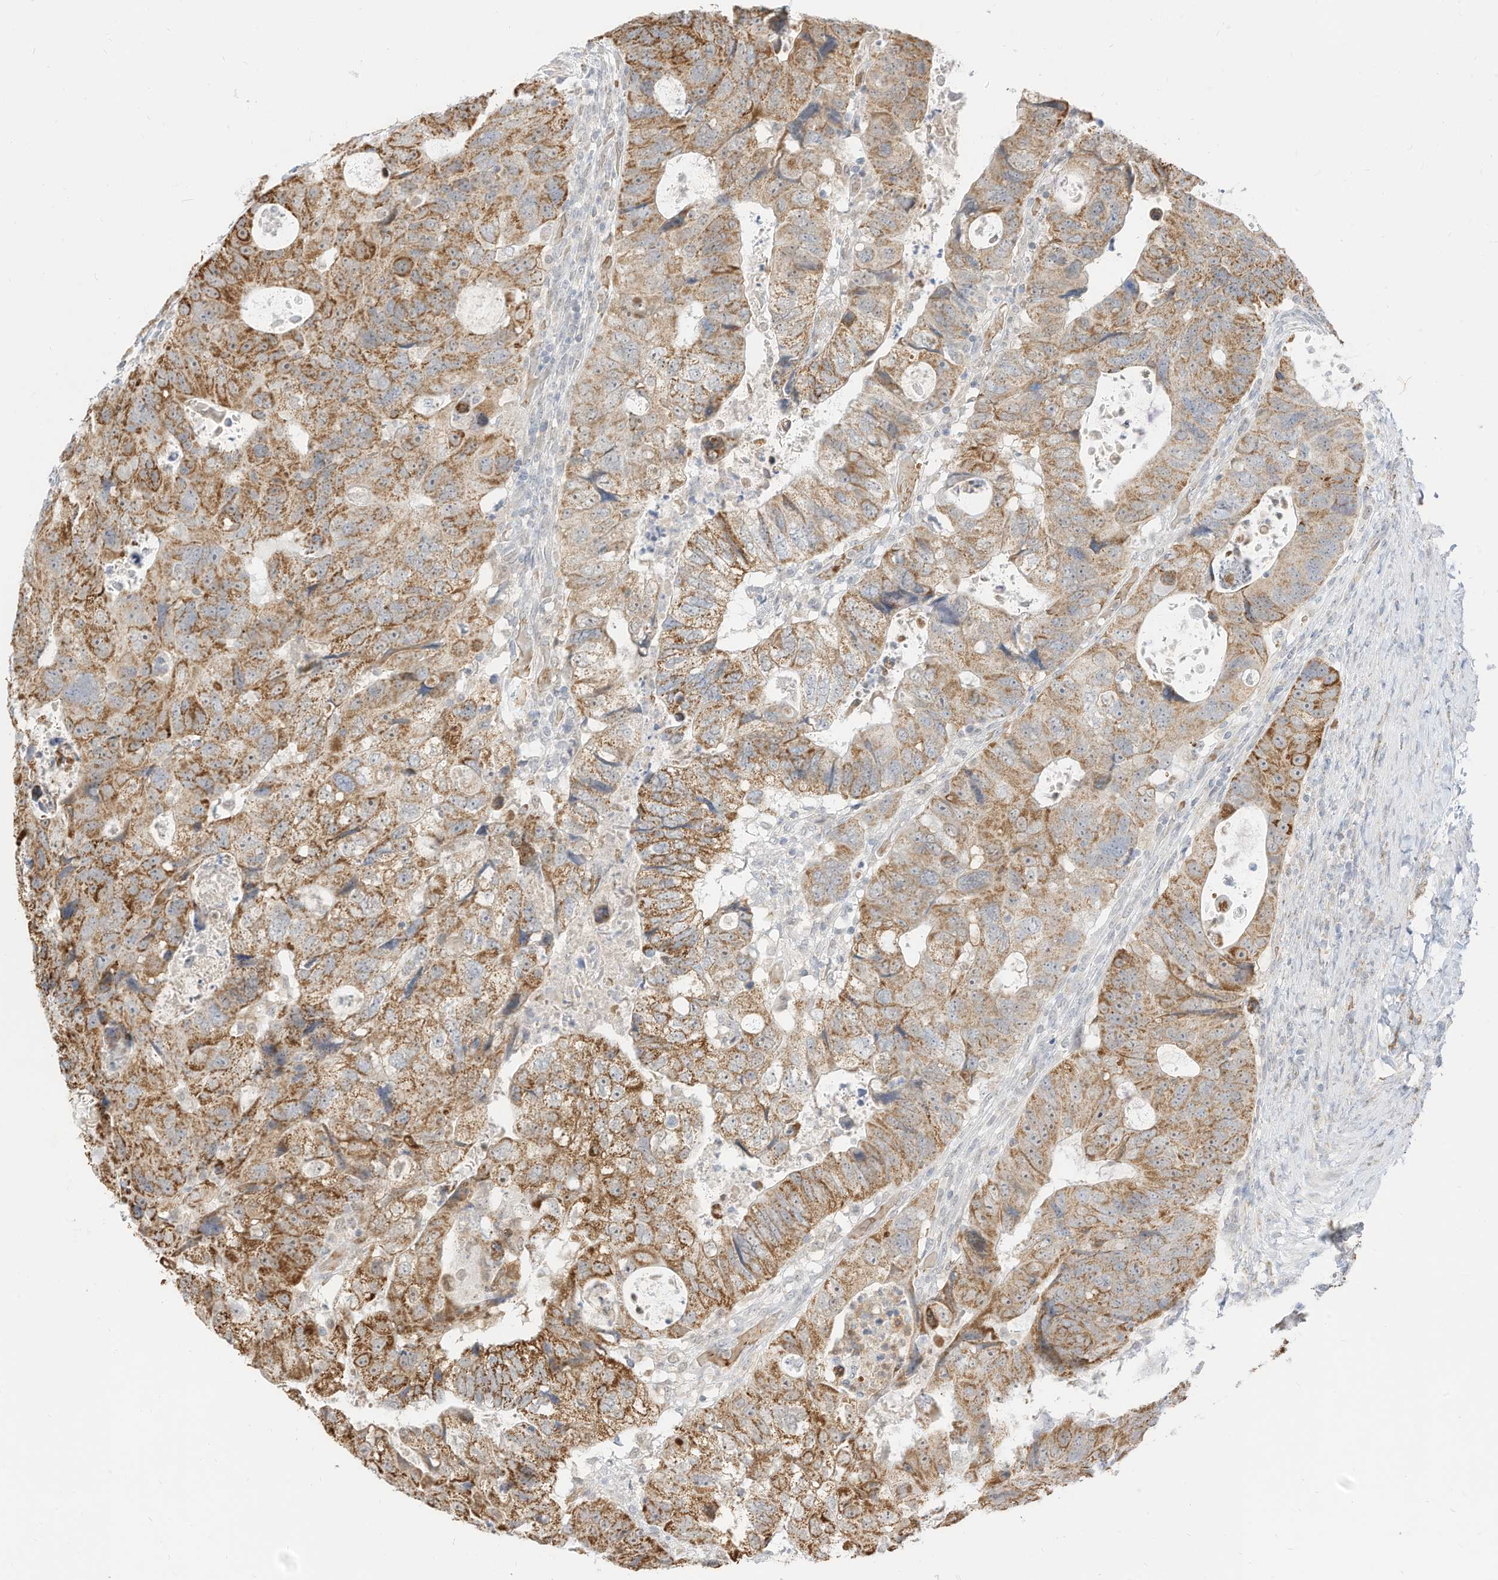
{"staining": {"intensity": "moderate", "quantity": ">75%", "location": "cytoplasmic/membranous"}, "tissue": "colorectal cancer", "cell_type": "Tumor cells", "image_type": "cancer", "snomed": [{"axis": "morphology", "description": "Adenocarcinoma, NOS"}, {"axis": "topography", "description": "Rectum"}], "caption": "An IHC micrograph of tumor tissue is shown. Protein staining in brown labels moderate cytoplasmic/membranous positivity in colorectal cancer within tumor cells.", "gene": "MTUS2", "patient": {"sex": "male", "age": 59}}